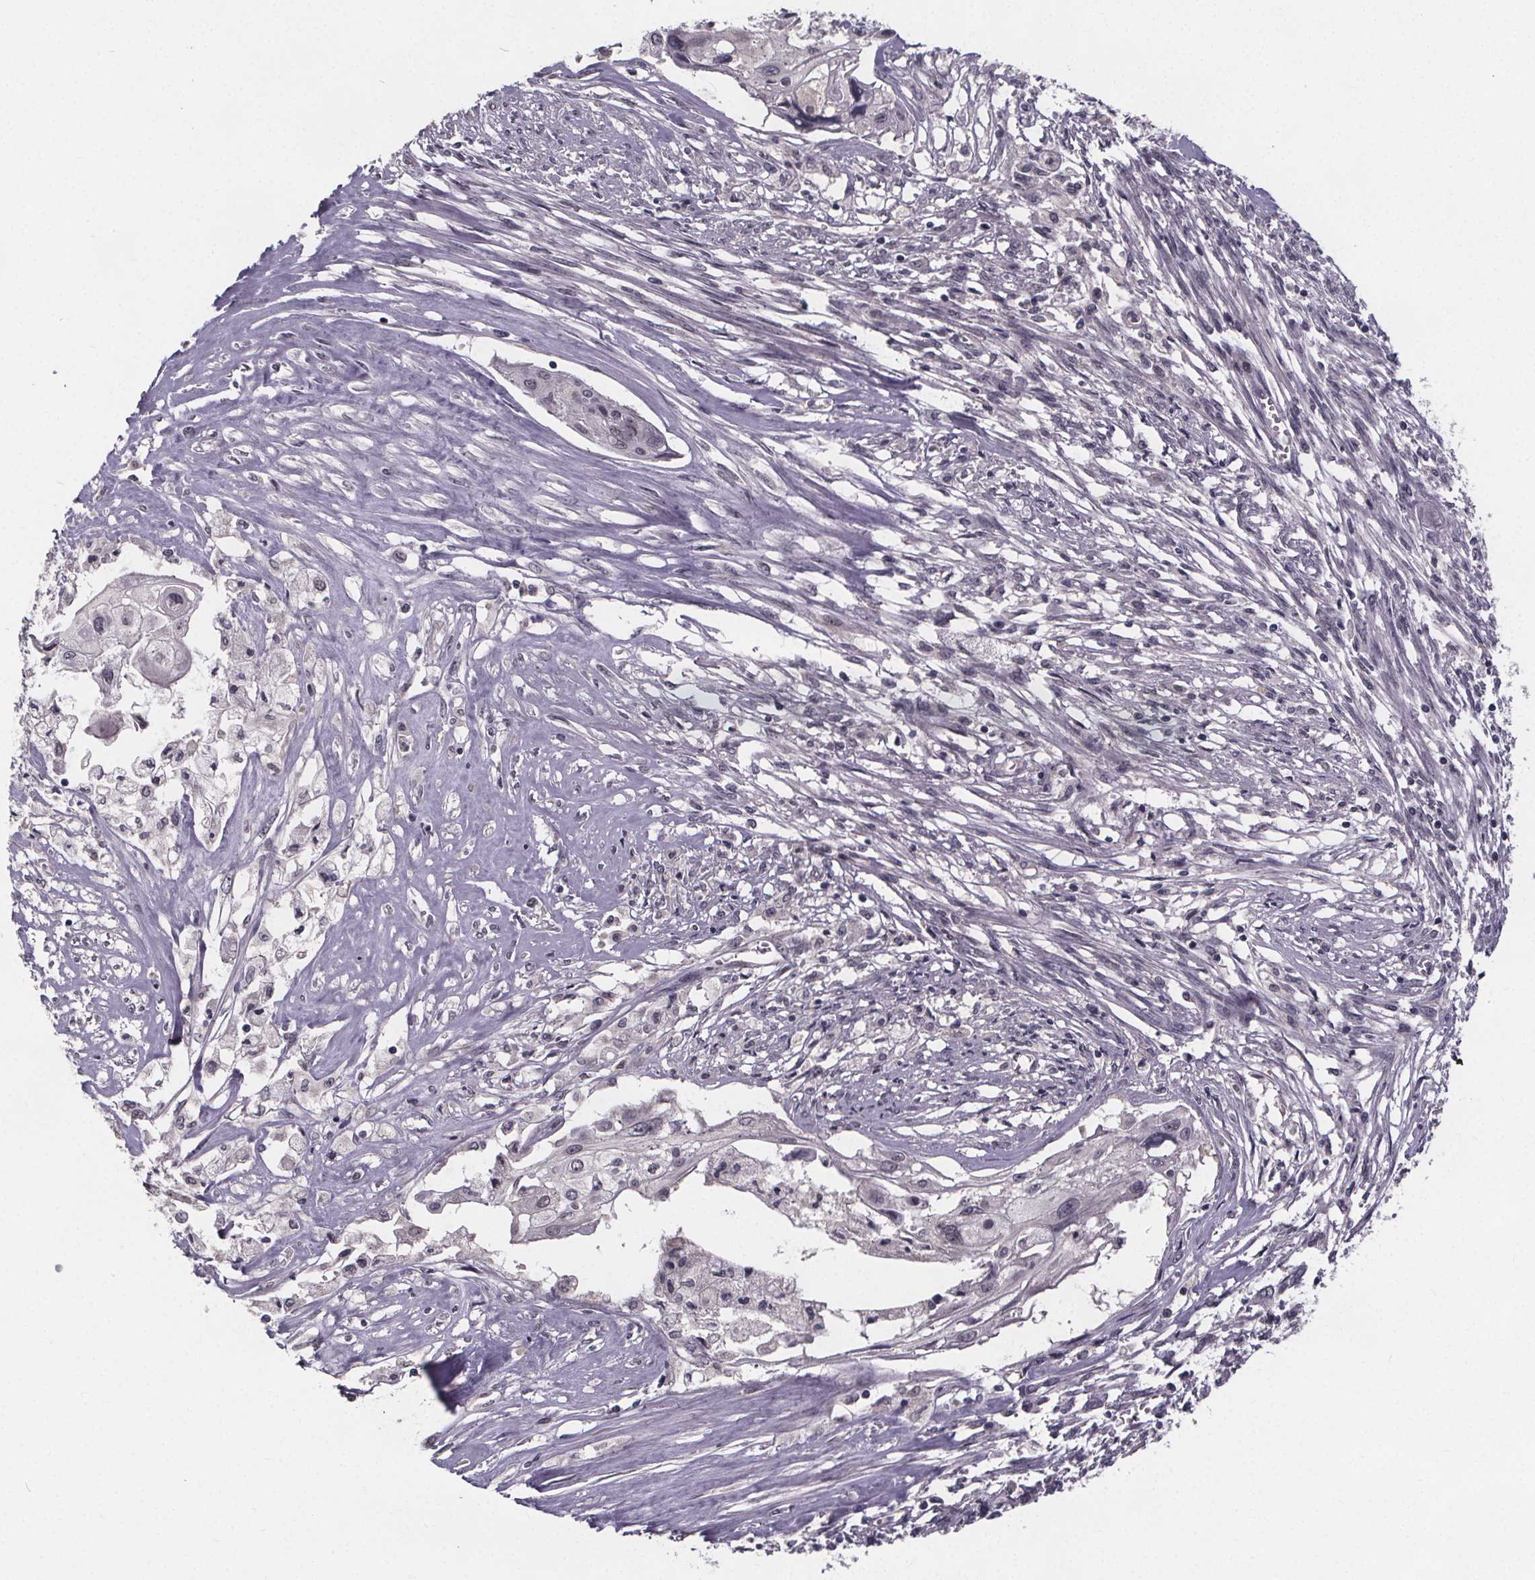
{"staining": {"intensity": "negative", "quantity": "none", "location": "none"}, "tissue": "cervical cancer", "cell_type": "Tumor cells", "image_type": "cancer", "snomed": [{"axis": "morphology", "description": "Squamous cell carcinoma, NOS"}, {"axis": "topography", "description": "Cervix"}], "caption": "Photomicrograph shows no significant protein positivity in tumor cells of squamous cell carcinoma (cervical).", "gene": "FAM181B", "patient": {"sex": "female", "age": 49}}